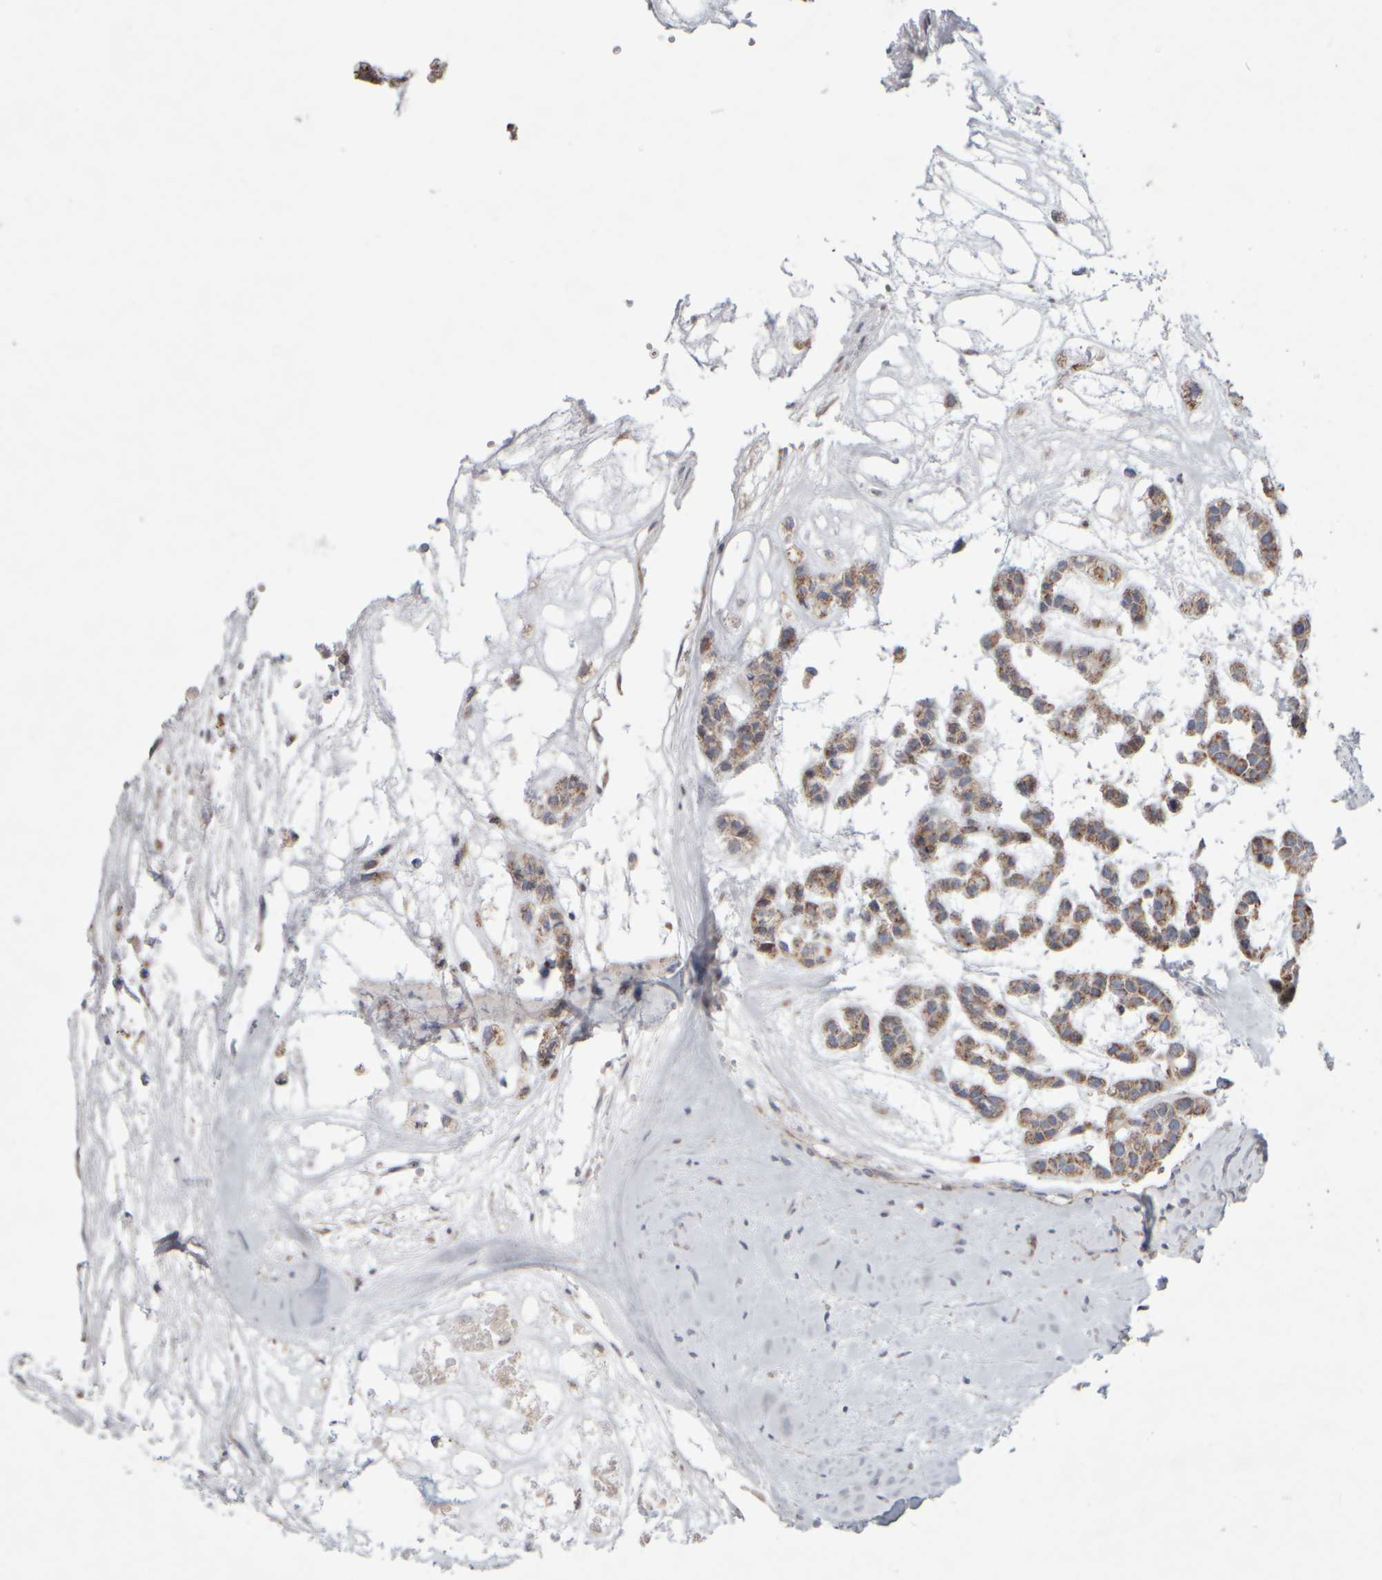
{"staining": {"intensity": "moderate", "quantity": ">75%", "location": "cytoplasmic/membranous"}, "tissue": "head and neck cancer", "cell_type": "Tumor cells", "image_type": "cancer", "snomed": [{"axis": "morphology", "description": "Adenocarcinoma, NOS"}, {"axis": "morphology", "description": "Adenoma, NOS"}, {"axis": "topography", "description": "Head-Neck"}], "caption": "Protein expression analysis of head and neck adenoma displays moderate cytoplasmic/membranous staining in about >75% of tumor cells.", "gene": "SCO1", "patient": {"sex": "female", "age": 55}}